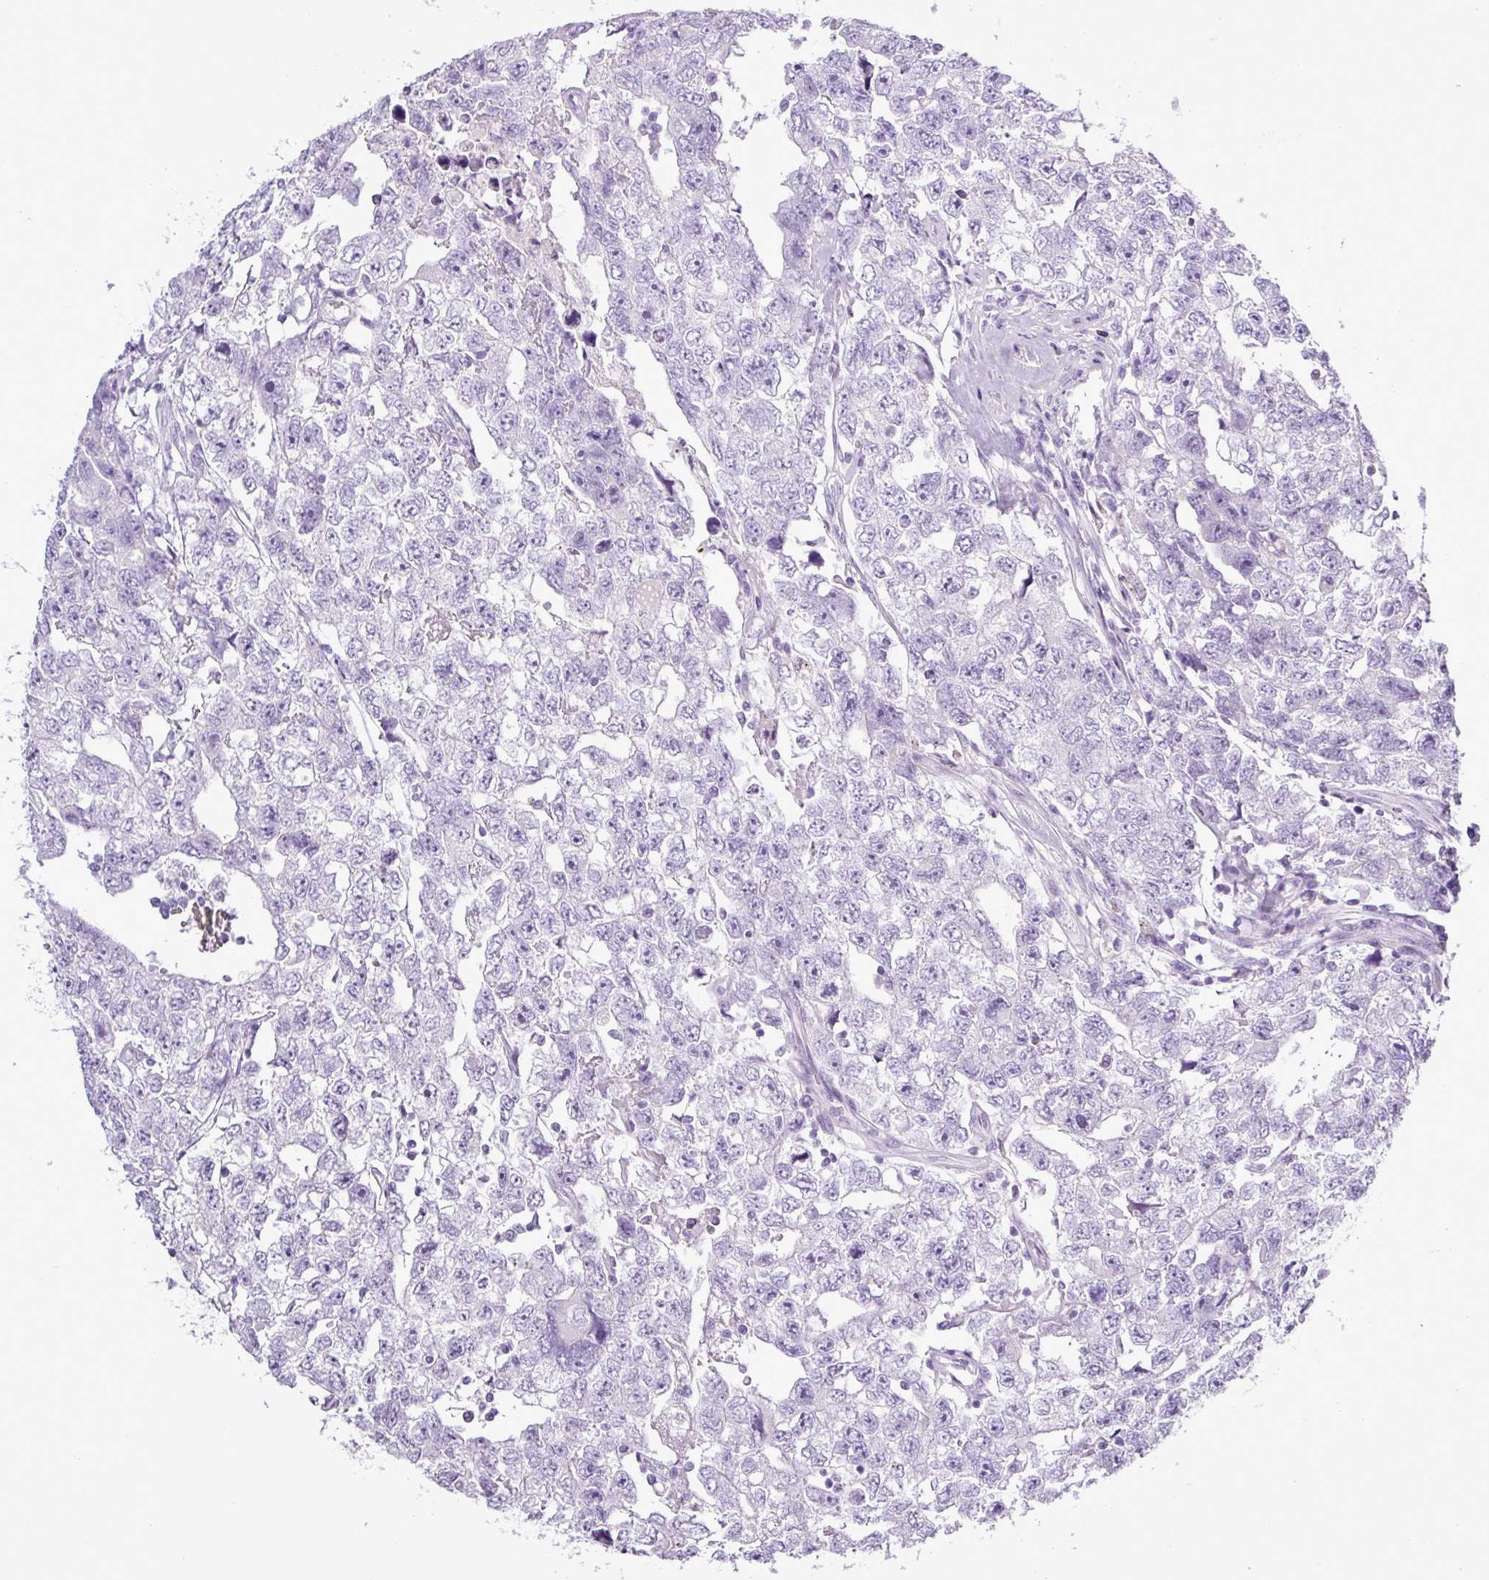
{"staining": {"intensity": "negative", "quantity": "none", "location": "none"}, "tissue": "testis cancer", "cell_type": "Tumor cells", "image_type": "cancer", "snomed": [{"axis": "morphology", "description": "Carcinoma, Embryonal, NOS"}, {"axis": "topography", "description": "Testis"}], "caption": "An image of testis cancer (embryonal carcinoma) stained for a protein shows no brown staining in tumor cells. (Stains: DAB IHC with hematoxylin counter stain, Microscopy: brightfield microscopy at high magnification).", "gene": "ALDH3A1", "patient": {"sex": "male", "age": 22}}